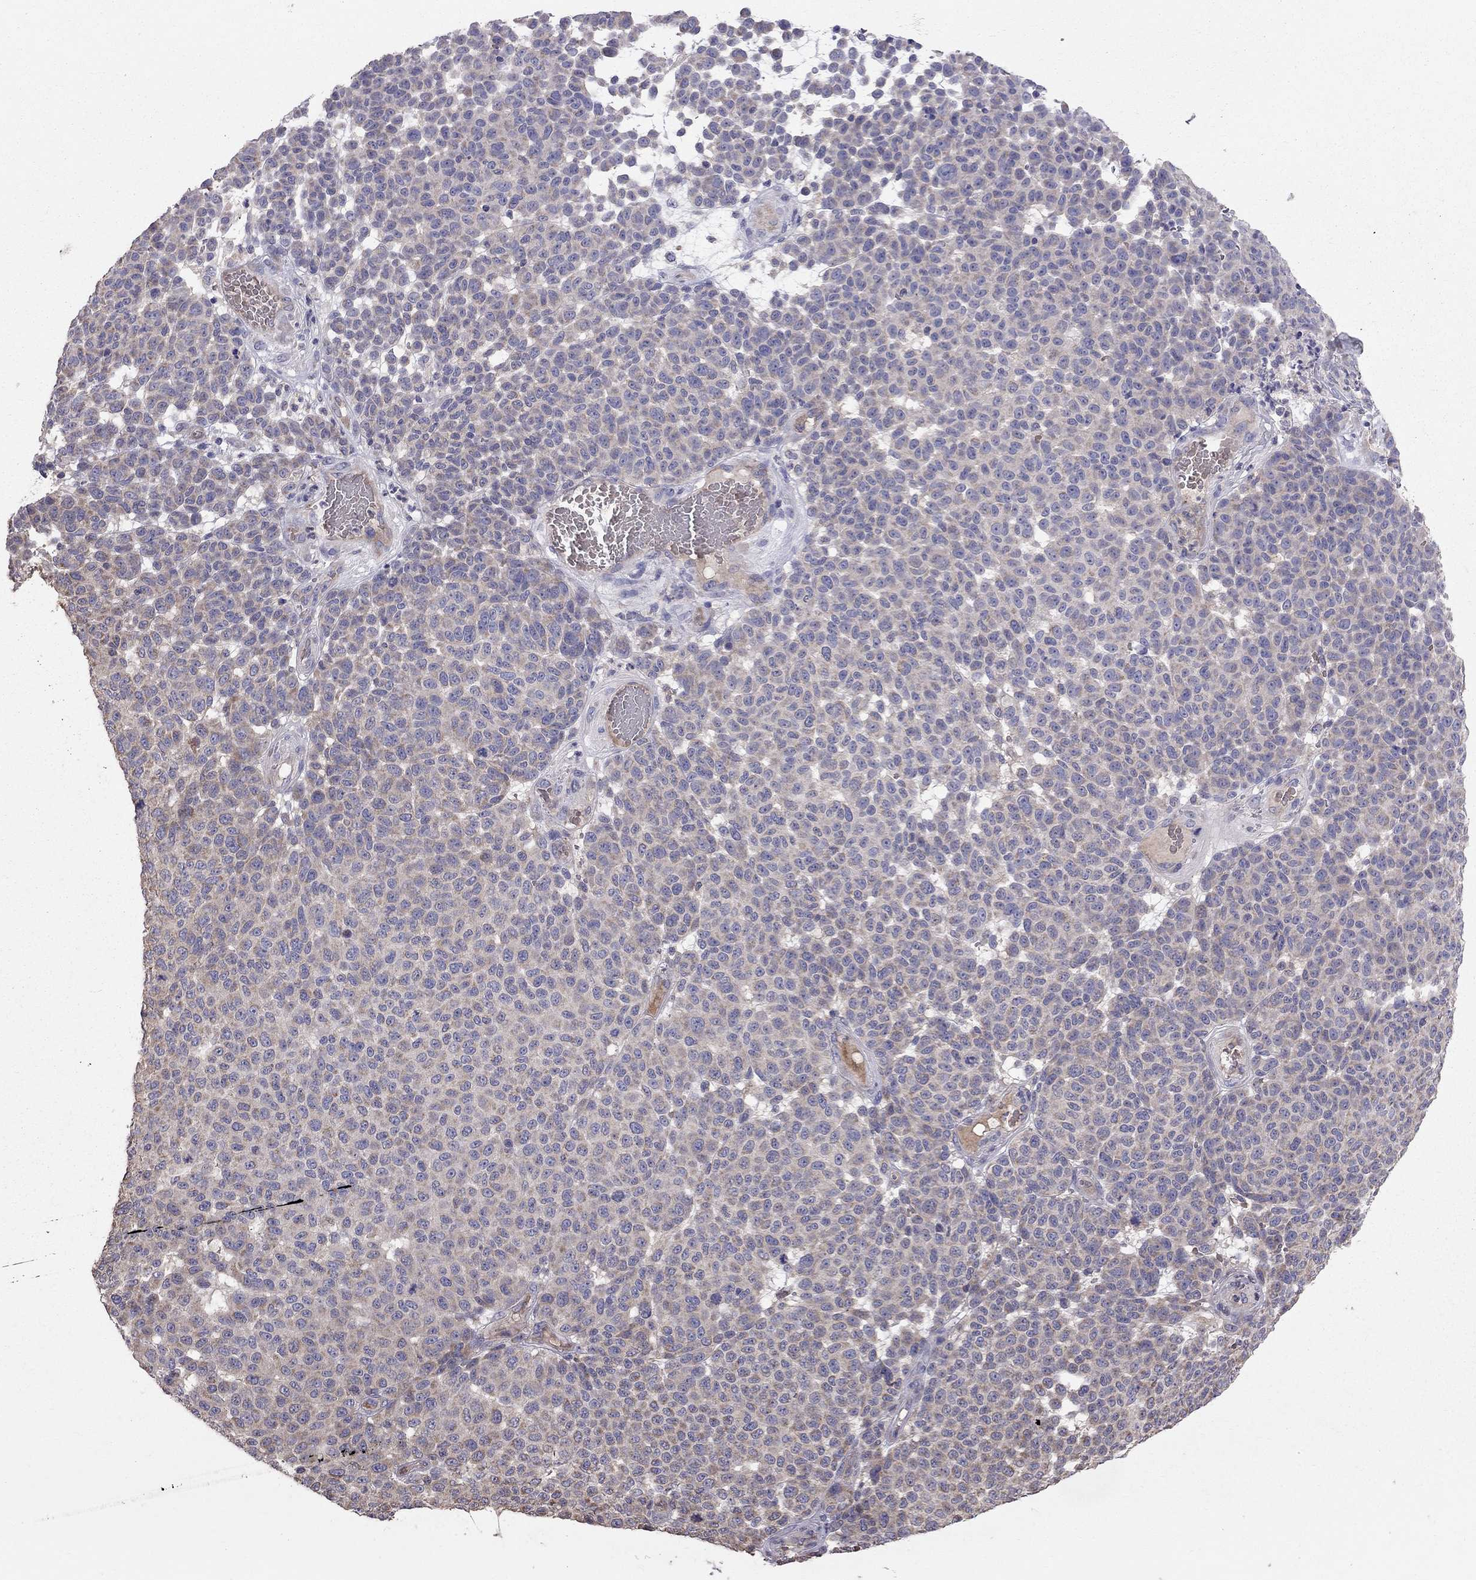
{"staining": {"intensity": "weak", "quantity": "25%-75%", "location": "cytoplasmic/membranous"}, "tissue": "melanoma", "cell_type": "Tumor cells", "image_type": "cancer", "snomed": [{"axis": "morphology", "description": "Malignant melanoma, NOS"}, {"axis": "topography", "description": "Skin"}], "caption": "Malignant melanoma stained with a protein marker displays weak staining in tumor cells.", "gene": "PIK3CG", "patient": {"sex": "male", "age": 59}}